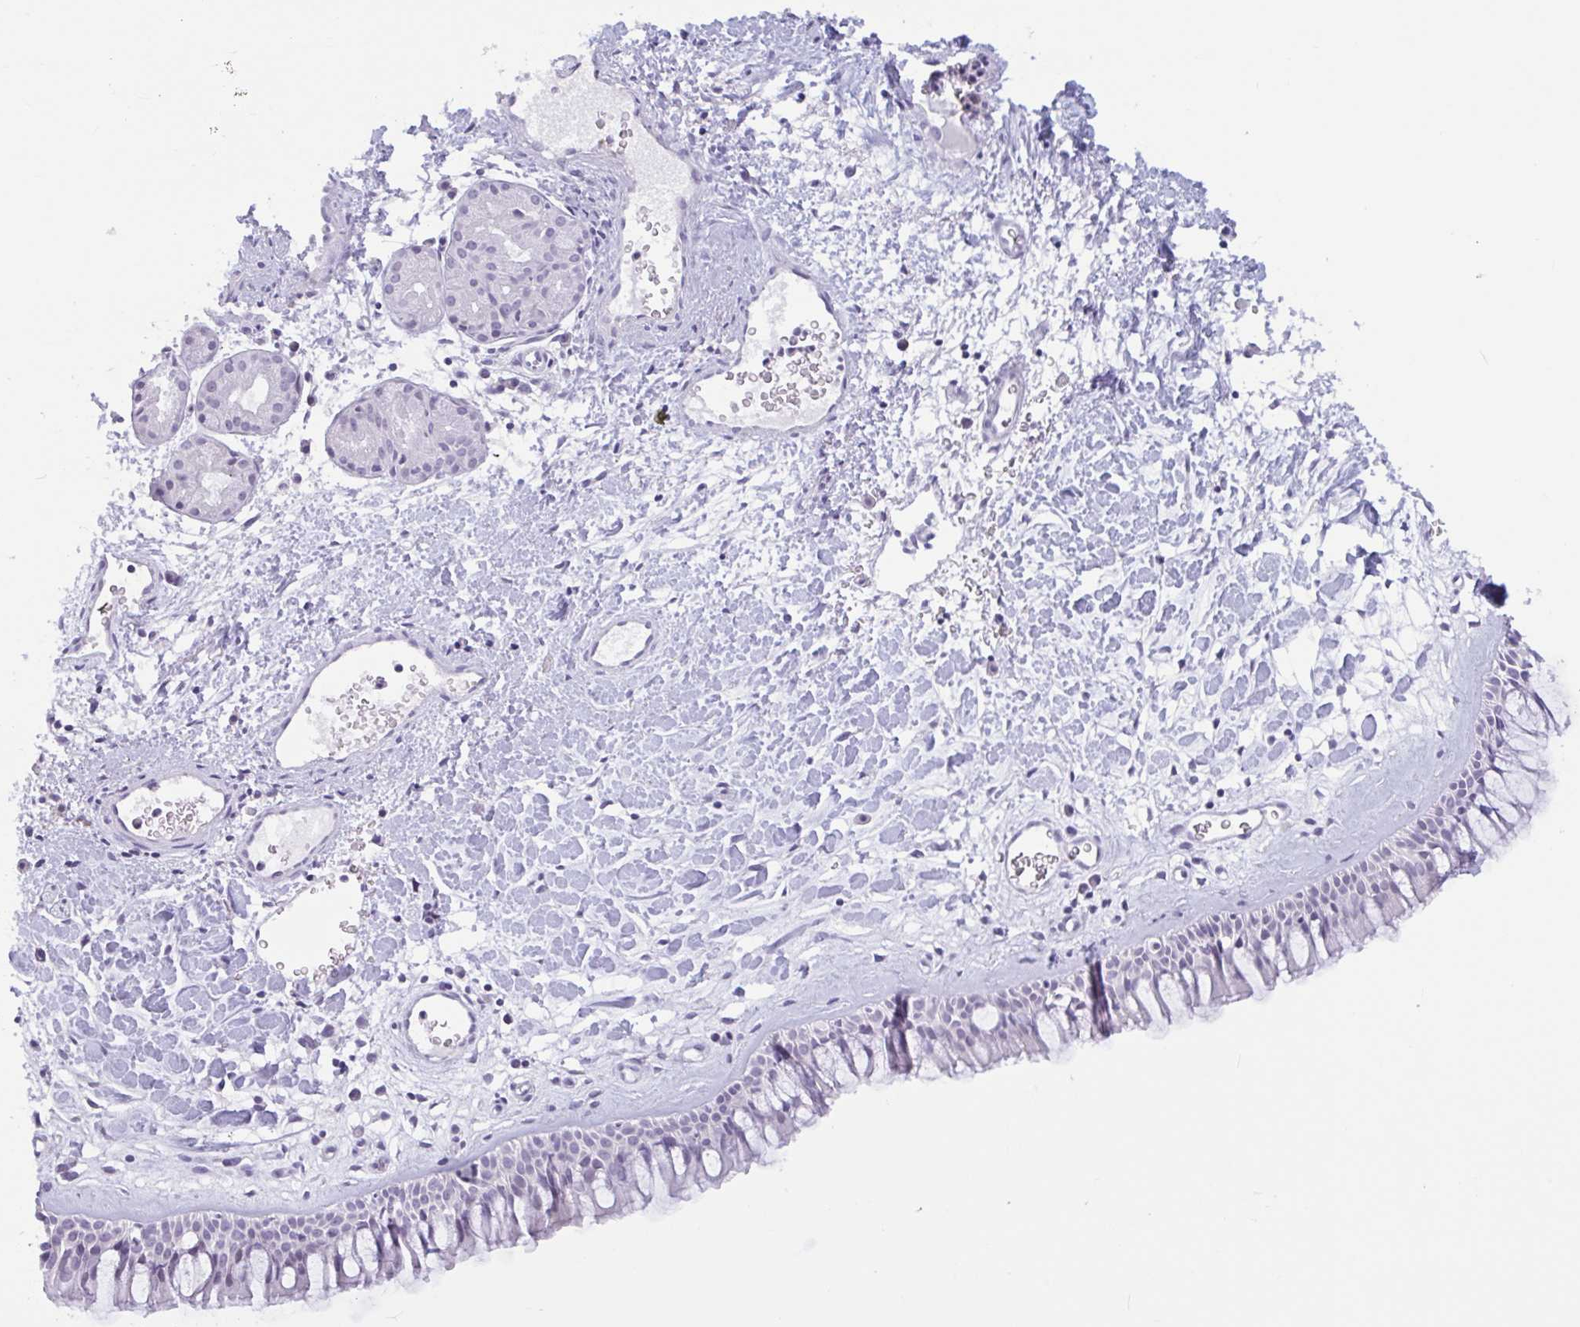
{"staining": {"intensity": "negative", "quantity": "none", "location": "none"}, "tissue": "nasopharynx", "cell_type": "Respiratory epithelial cells", "image_type": "normal", "snomed": [{"axis": "morphology", "description": "Normal tissue, NOS"}, {"axis": "topography", "description": "Nasopharynx"}], "caption": "This micrograph is of benign nasopharynx stained with immunohistochemistry to label a protein in brown with the nuclei are counter-stained blue. There is no positivity in respiratory epithelial cells.", "gene": "CTSE", "patient": {"sex": "male", "age": 65}}